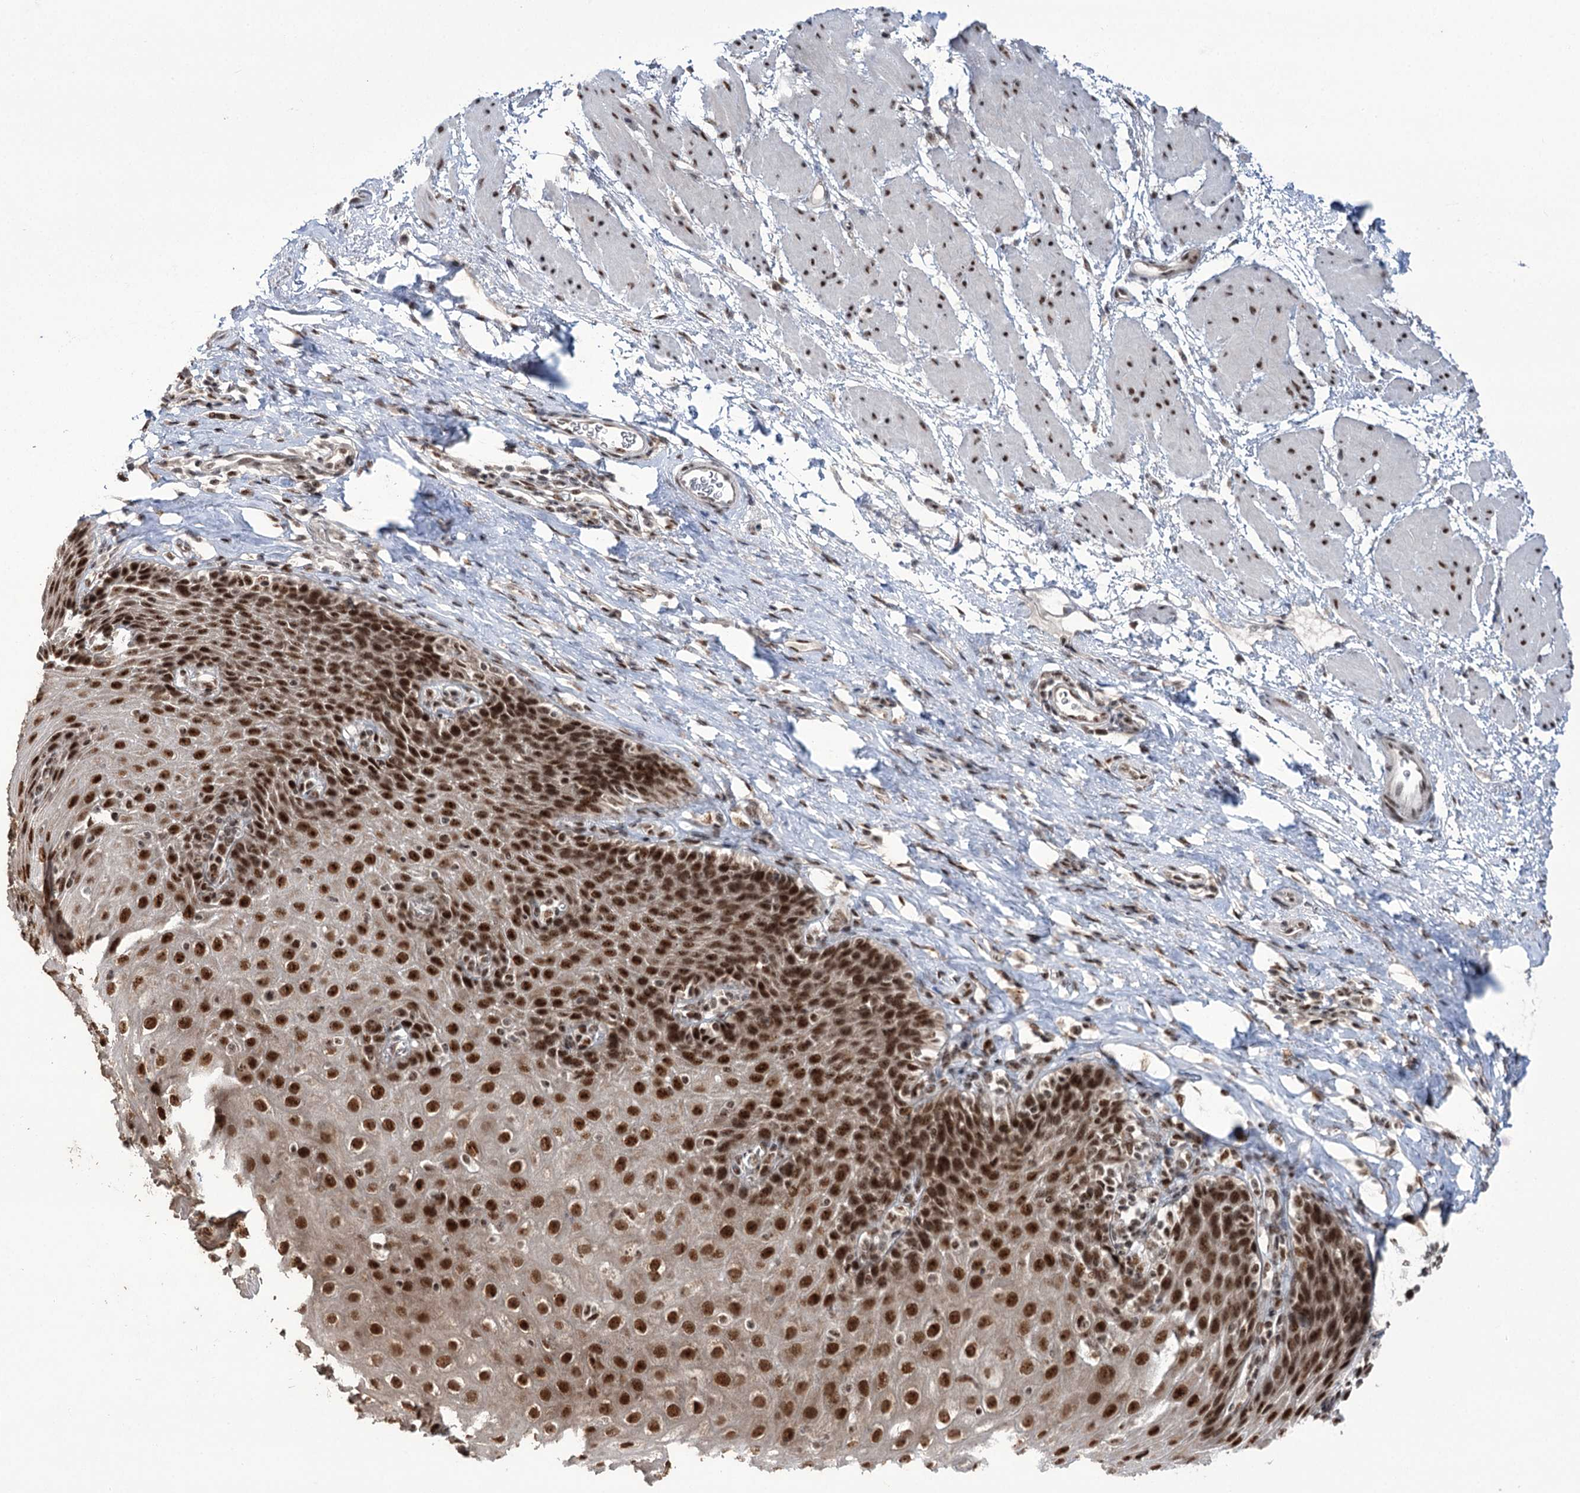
{"staining": {"intensity": "strong", "quantity": ">75%", "location": "nuclear"}, "tissue": "esophagus", "cell_type": "Squamous epithelial cells", "image_type": "normal", "snomed": [{"axis": "morphology", "description": "Normal tissue, NOS"}, {"axis": "topography", "description": "Esophagus"}], "caption": "Immunohistochemistry (IHC) of benign esophagus exhibits high levels of strong nuclear expression in approximately >75% of squamous epithelial cells.", "gene": "ERCC3", "patient": {"sex": "female", "age": 61}}